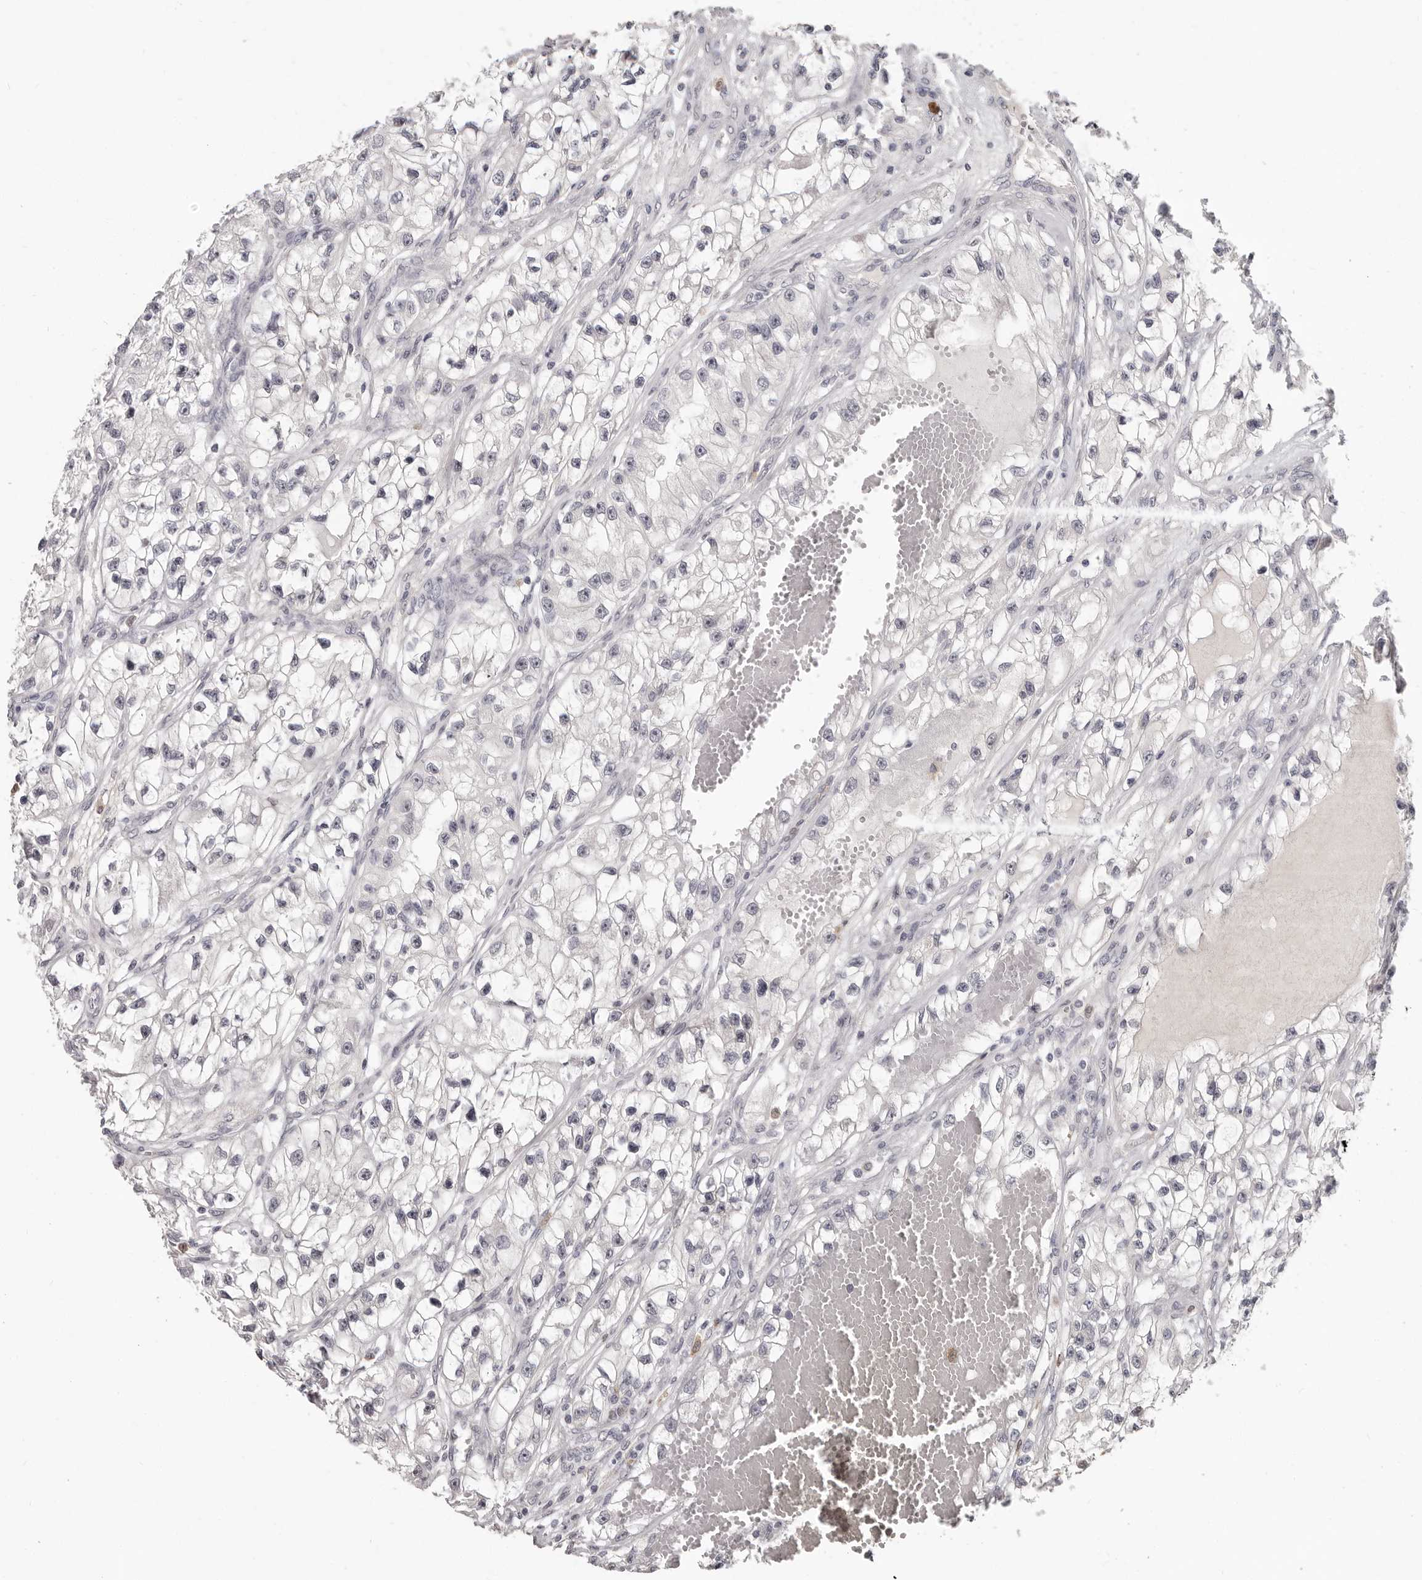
{"staining": {"intensity": "negative", "quantity": "none", "location": "none"}, "tissue": "renal cancer", "cell_type": "Tumor cells", "image_type": "cancer", "snomed": [{"axis": "morphology", "description": "Adenocarcinoma, NOS"}, {"axis": "topography", "description": "Kidney"}], "caption": "IHC of human adenocarcinoma (renal) reveals no positivity in tumor cells.", "gene": "GPR157", "patient": {"sex": "female", "age": 57}}